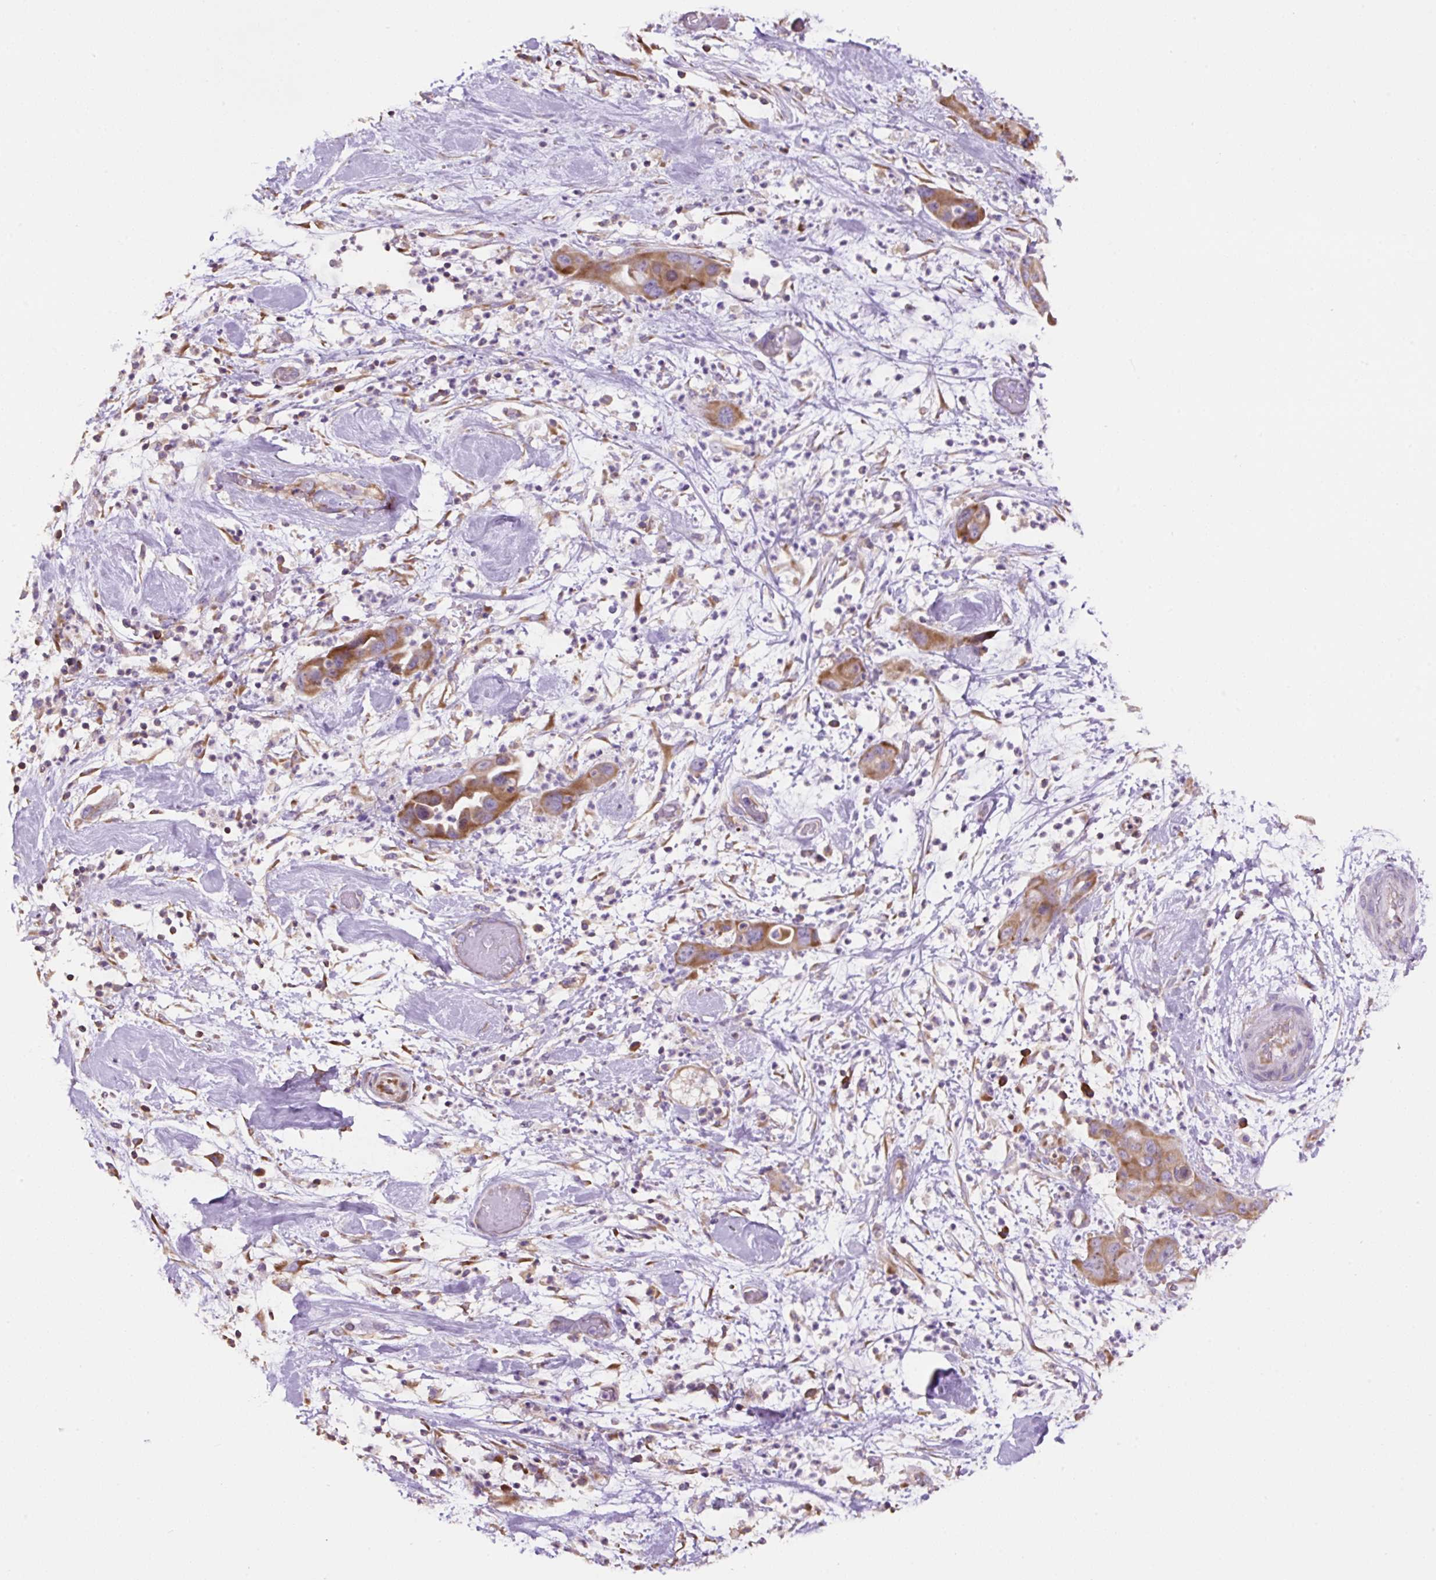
{"staining": {"intensity": "moderate", "quantity": ">75%", "location": "cytoplasmic/membranous"}, "tissue": "pancreatic cancer", "cell_type": "Tumor cells", "image_type": "cancer", "snomed": [{"axis": "morphology", "description": "Adenocarcinoma, NOS"}, {"axis": "topography", "description": "Pancreas"}], "caption": "A micrograph of human adenocarcinoma (pancreatic) stained for a protein reveals moderate cytoplasmic/membranous brown staining in tumor cells.", "gene": "RPS23", "patient": {"sex": "female", "age": 71}}